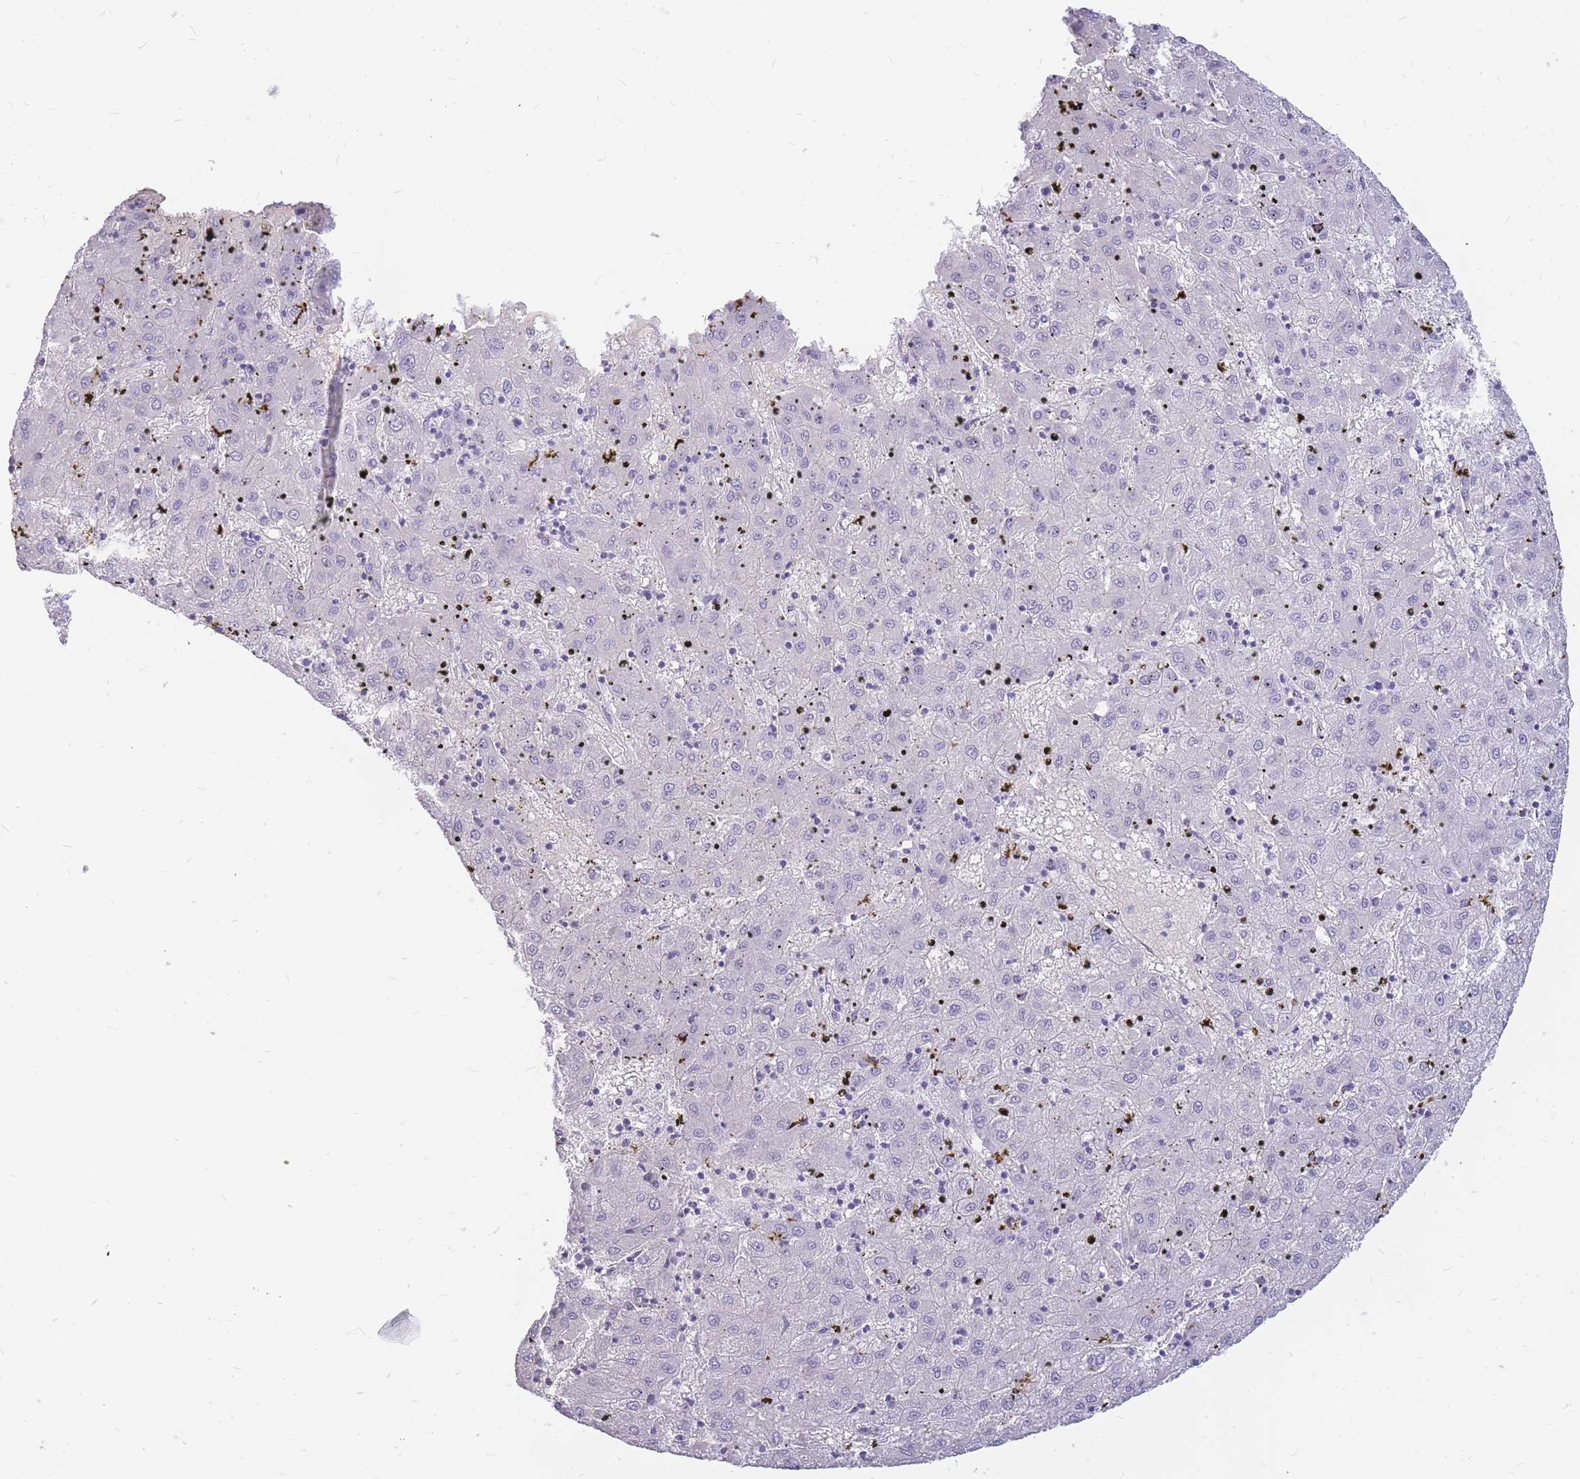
{"staining": {"intensity": "negative", "quantity": "none", "location": "none"}, "tissue": "liver cancer", "cell_type": "Tumor cells", "image_type": "cancer", "snomed": [{"axis": "morphology", "description": "Carcinoma, Hepatocellular, NOS"}, {"axis": "topography", "description": "Liver"}], "caption": "Hepatocellular carcinoma (liver) stained for a protein using IHC shows no staining tumor cells.", "gene": "INS", "patient": {"sex": "male", "age": 72}}